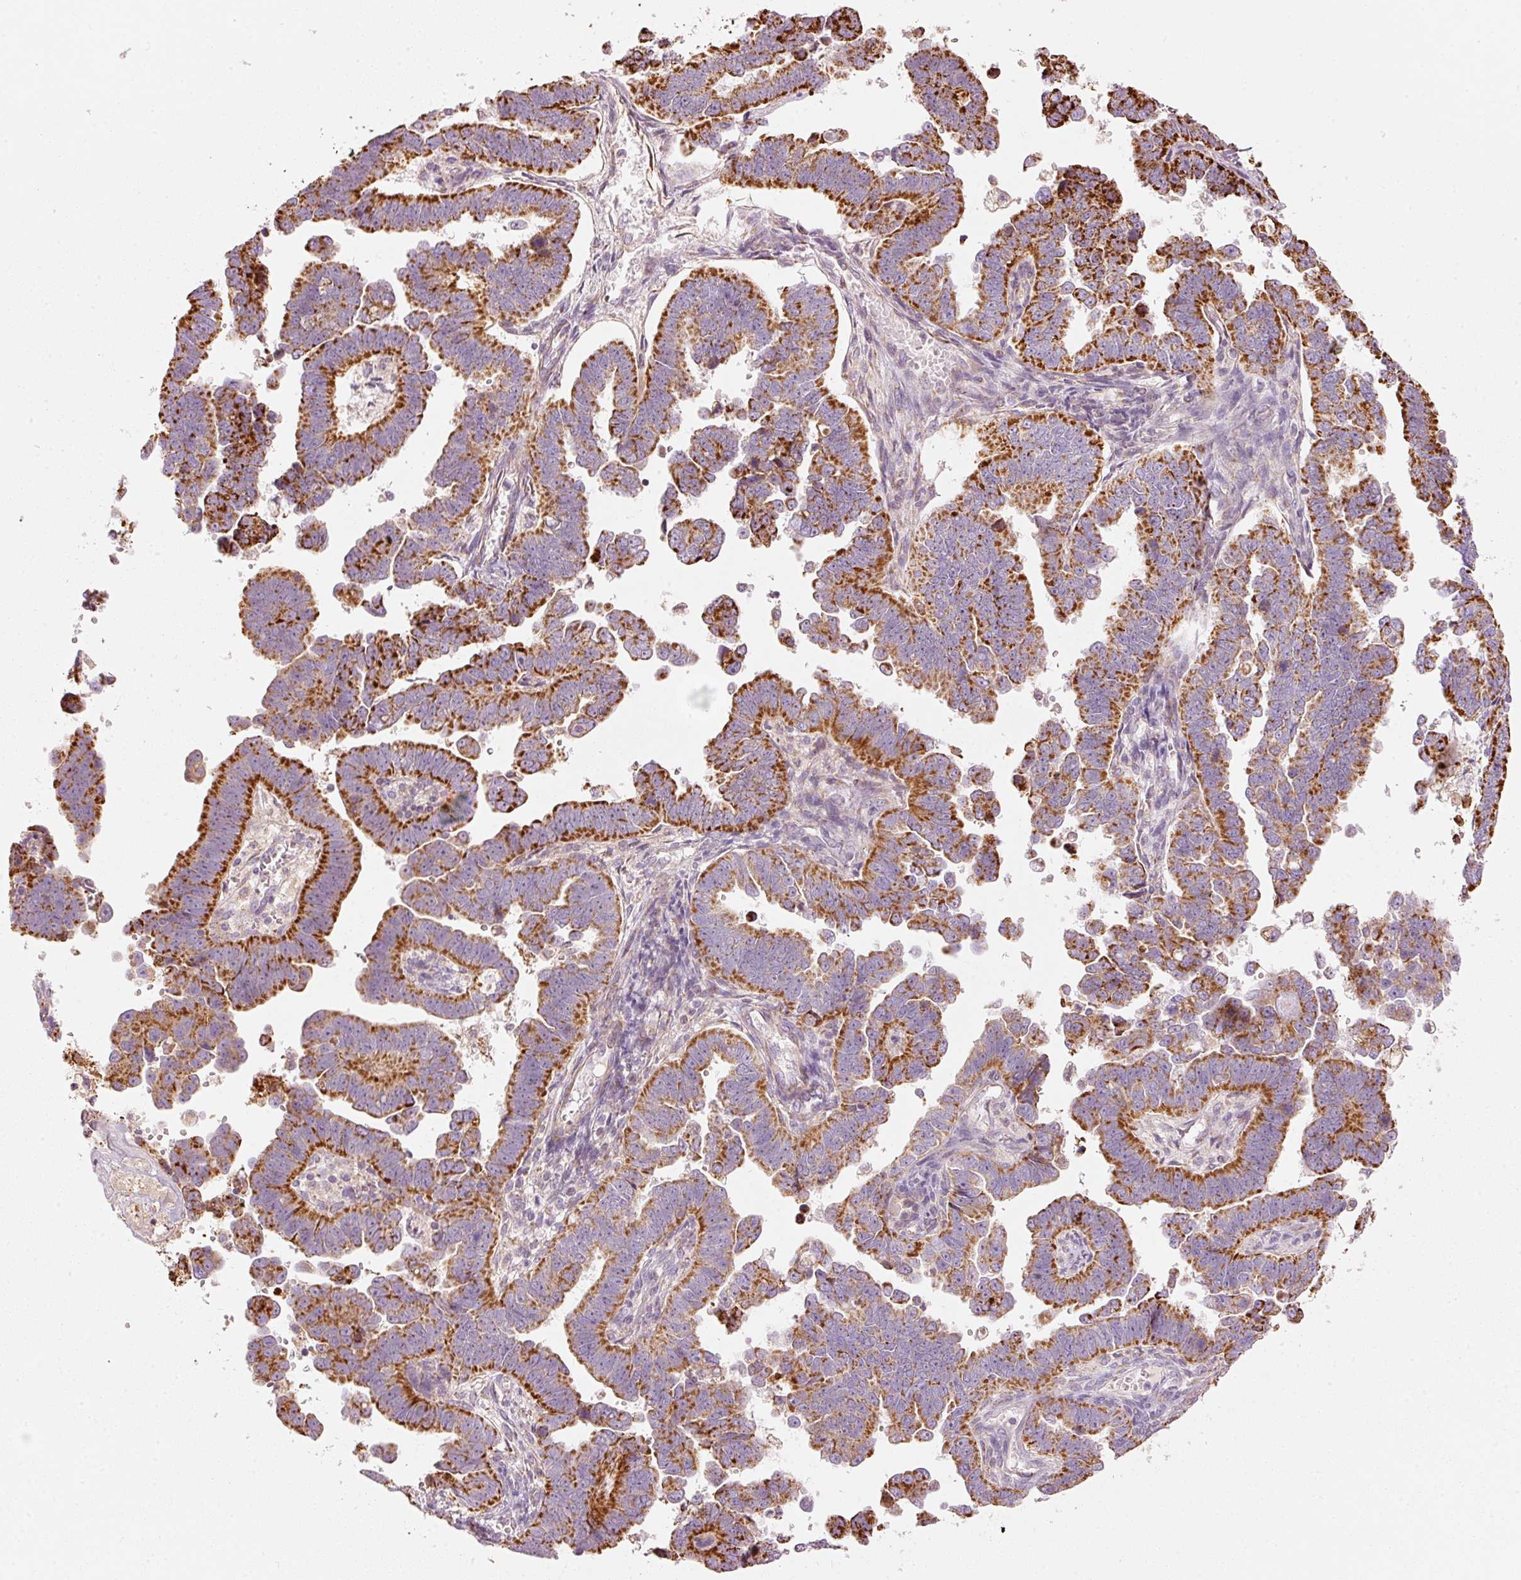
{"staining": {"intensity": "strong", "quantity": ">75%", "location": "cytoplasmic/membranous"}, "tissue": "endometrial cancer", "cell_type": "Tumor cells", "image_type": "cancer", "snomed": [{"axis": "morphology", "description": "Adenocarcinoma, NOS"}, {"axis": "topography", "description": "Endometrium"}], "caption": "DAB (3,3'-diaminobenzidine) immunohistochemical staining of human endometrial cancer reveals strong cytoplasmic/membranous protein positivity in approximately >75% of tumor cells. (Brightfield microscopy of DAB IHC at high magnification).", "gene": "C17orf98", "patient": {"sex": "female", "age": 75}}